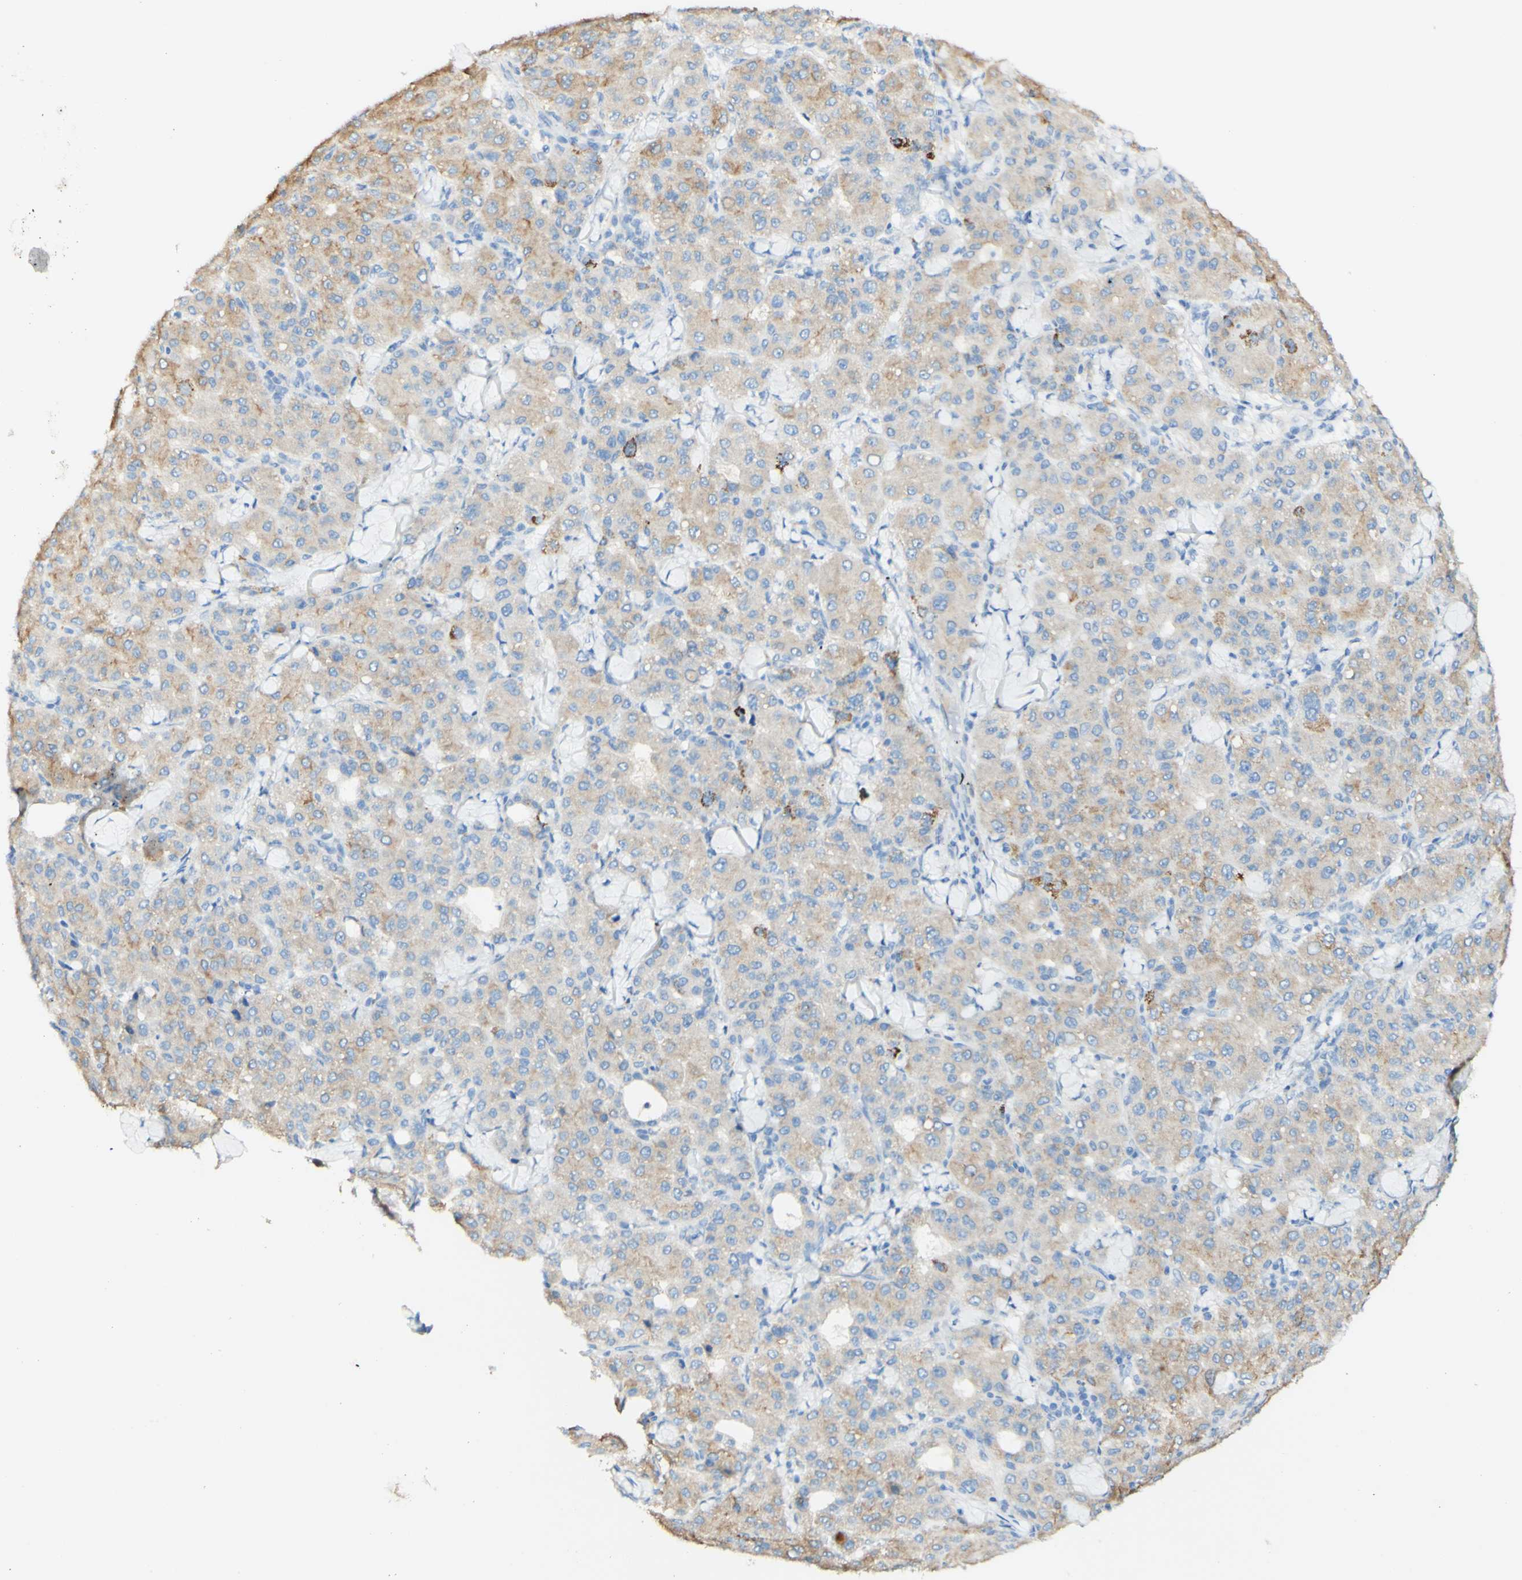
{"staining": {"intensity": "moderate", "quantity": ">75%", "location": "cytoplasmic/membranous"}, "tissue": "liver cancer", "cell_type": "Tumor cells", "image_type": "cancer", "snomed": [{"axis": "morphology", "description": "Carcinoma, Hepatocellular, NOS"}, {"axis": "topography", "description": "Liver"}], "caption": "This is an image of immunohistochemistry staining of liver cancer, which shows moderate staining in the cytoplasmic/membranous of tumor cells.", "gene": "FGF4", "patient": {"sex": "male", "age": 65}}